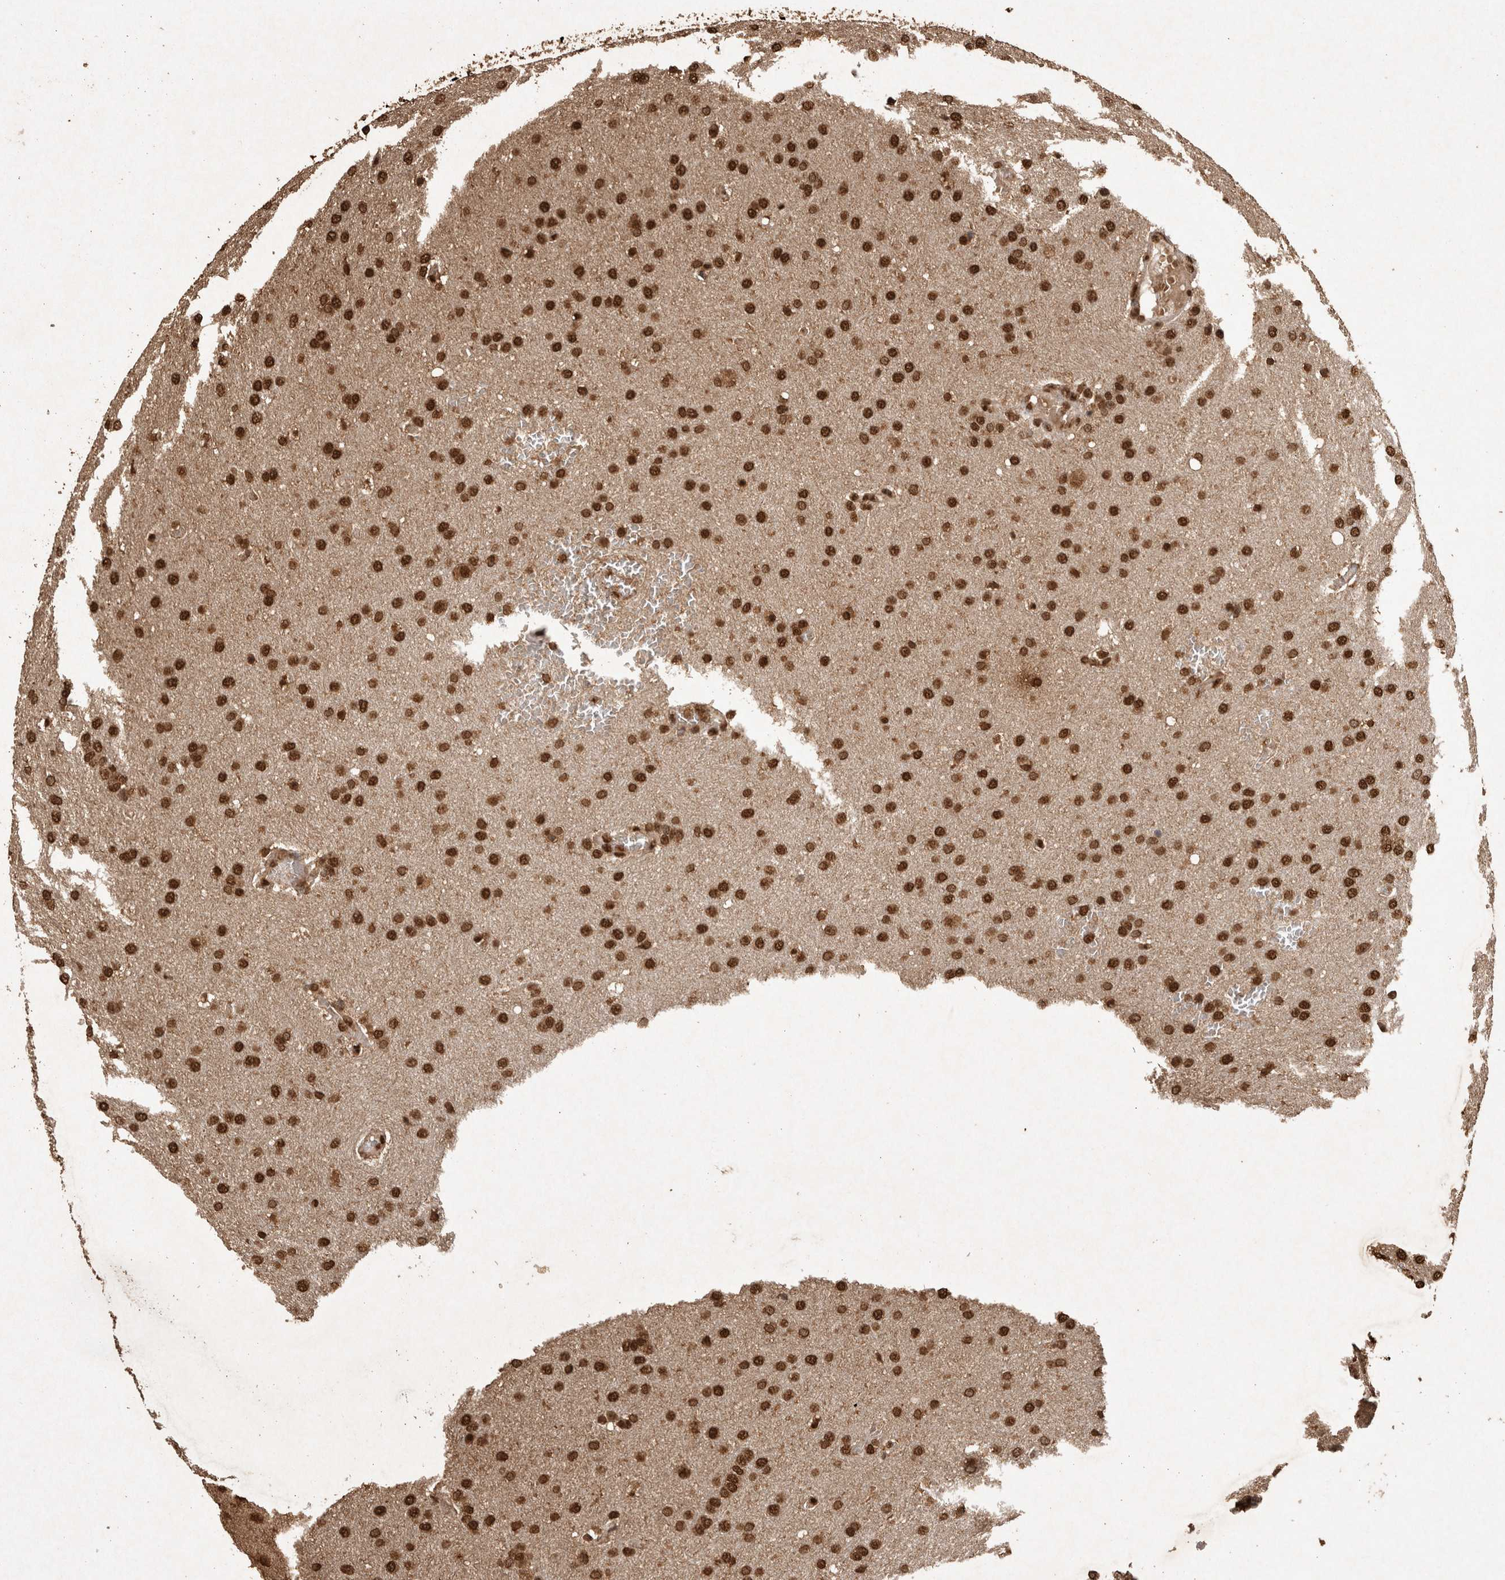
{"staining": {"intensity": "strong", "quantity": ">75%", "location": "nuclear"}, "tissue": "glioma", "cell_type": "Tumor cells", "image_type": "cancer", "snomed": [{"axis": "morphology", "description": "Glioma, malignant, Low grade"}, {"axis": "topography", "description": "Brain"}], "caption": "DAB (3,3'-diaminobenzidine) immunohistochemical staining of human glioma shows strong nuclear protein expression in about >75% of tumor cells. (DAB IHC, brown staining for protein, blue staining for nuclei).", "gene": "OAS2", "patient": {"sex": "female", "age": 37}}